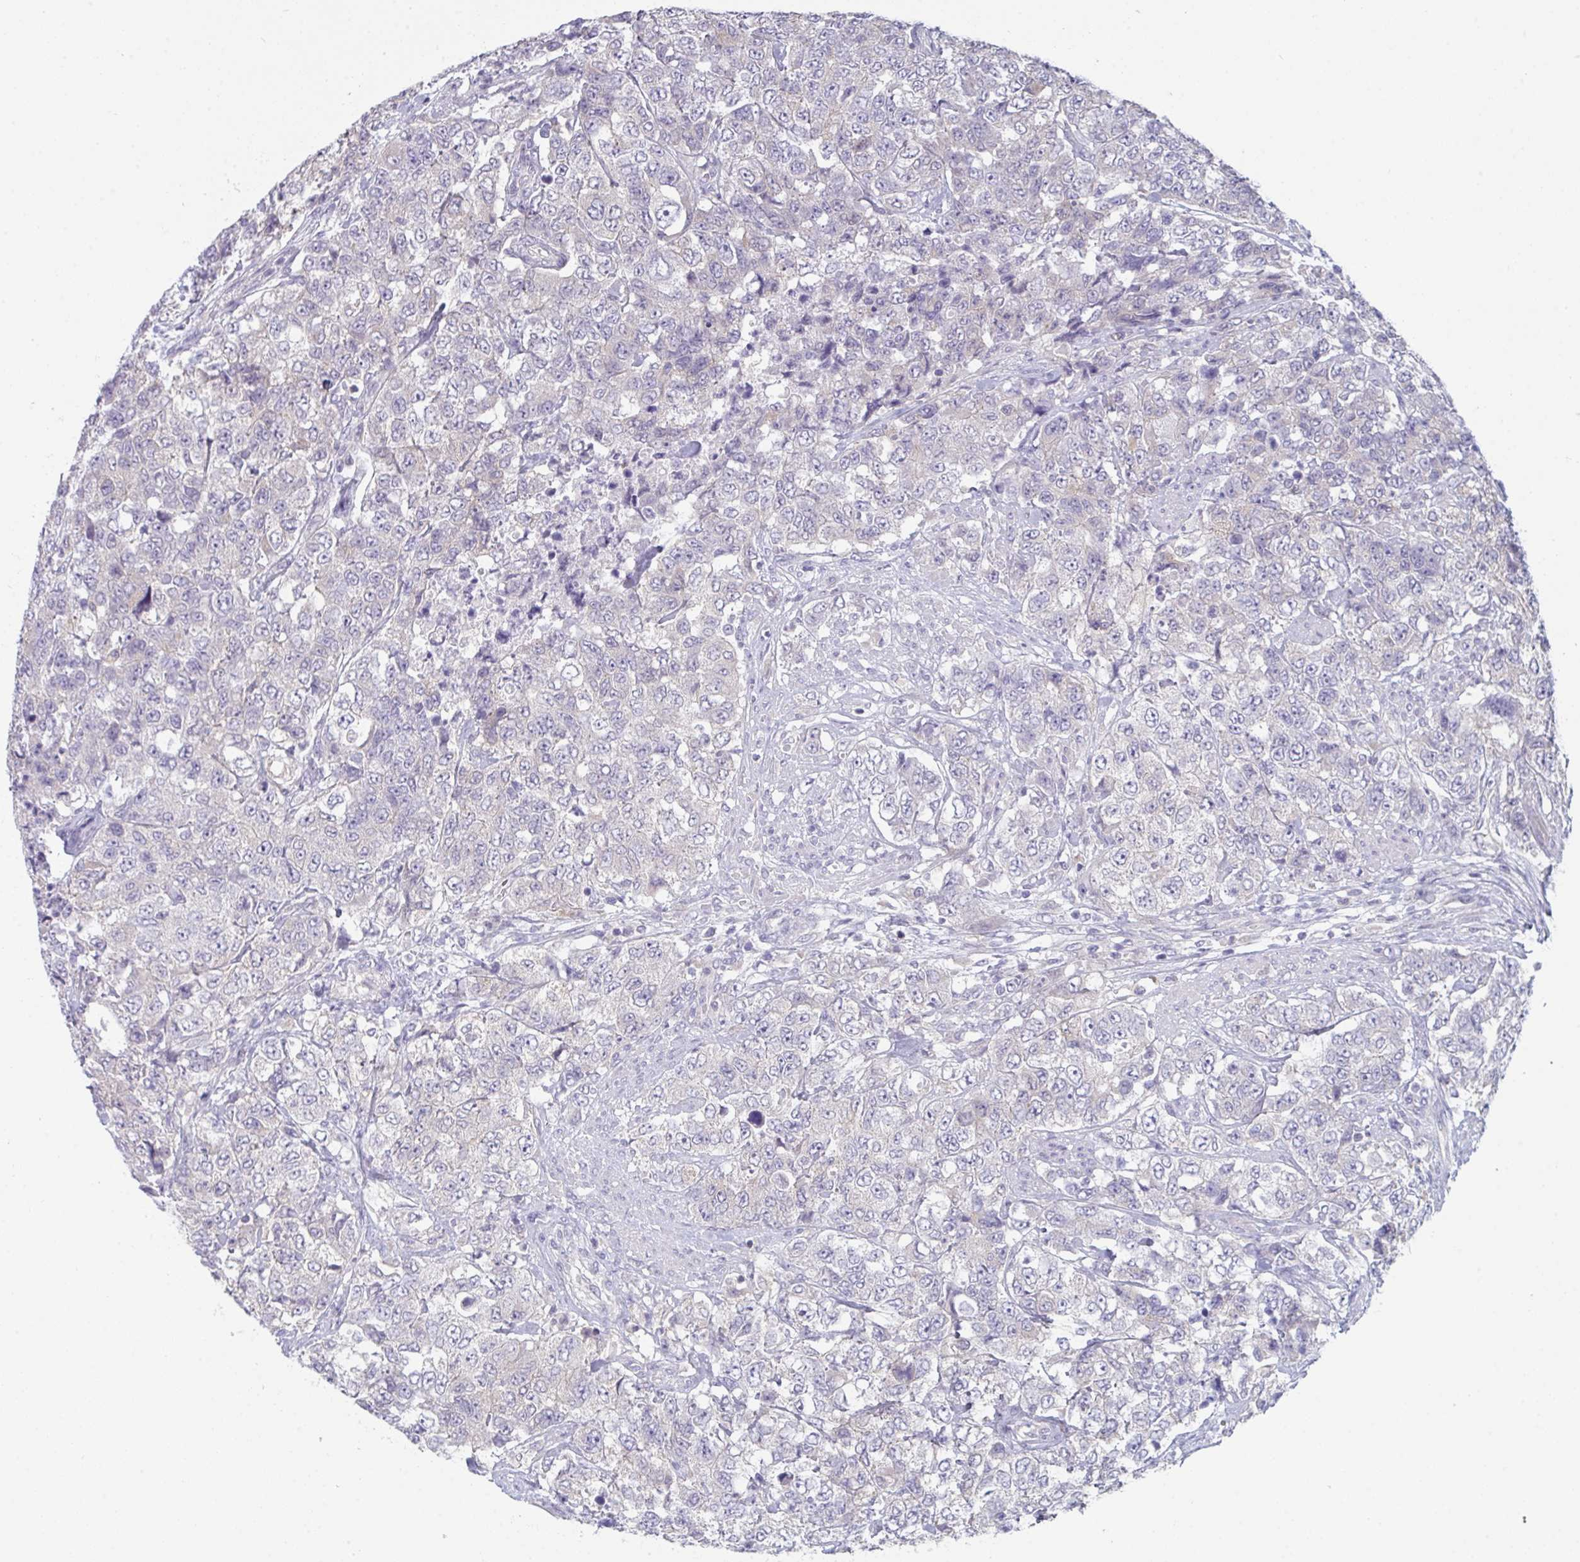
{"staining": {"intensity": "negative", "quantity": "none", "location": "none"}, "tissue": "urothelial cancer", "cell_type": "Tumor cells", "image_type": "cancer", "snomed": [{"axis": "morphology", "description": "Urothelial carcinoma, High grade"}, {"axis": "topography", "description": "Urinary bladder"}], "caption": "Immunohistochemical staining of high-grade urothelial carcinoma demonstrates no significant positivity in tumor cells.", "gene": "PTPRD", "patient": {"sex": "female", "age": 78}}